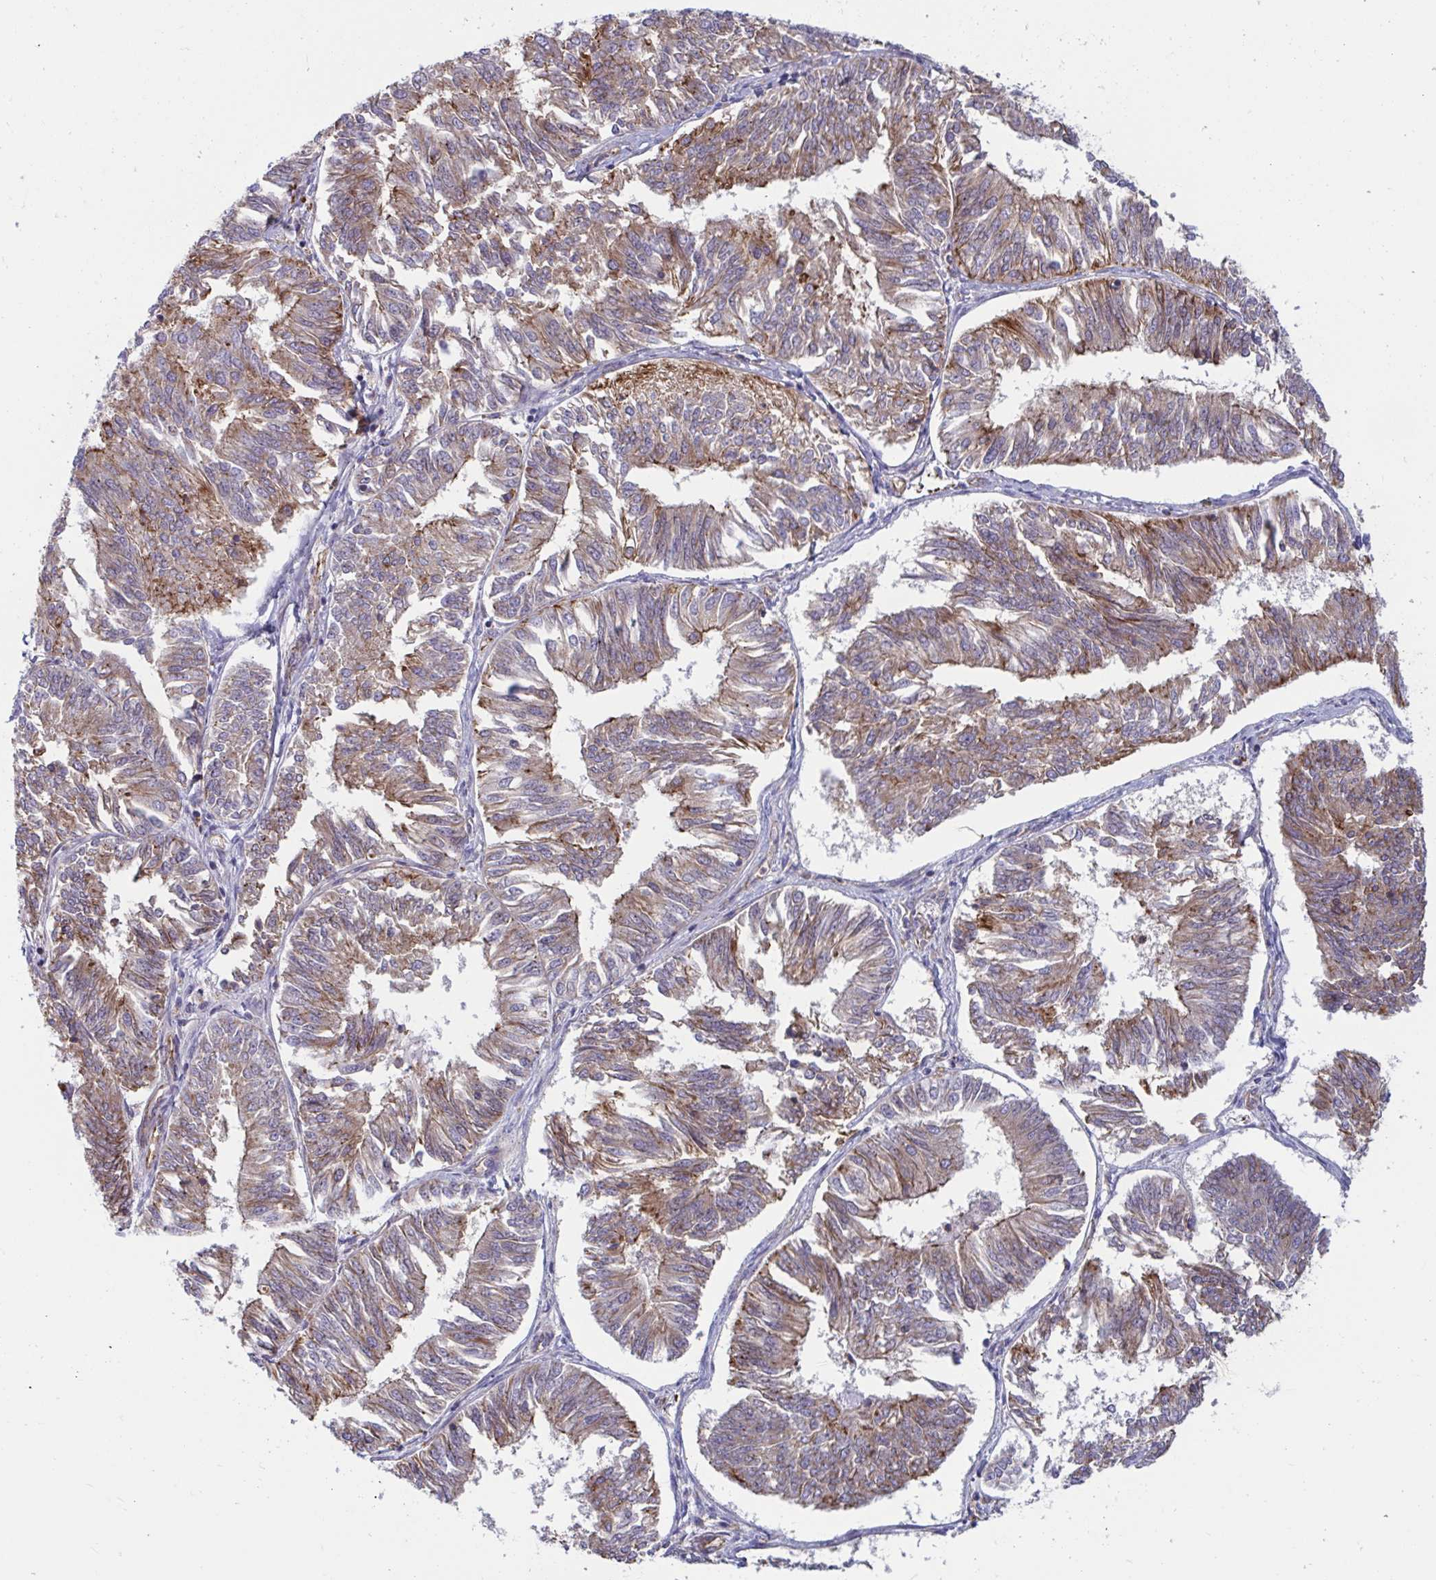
{"staining": {"intensity": "moderate", "quantity": ">75%", "location": "cytoplasmic/membranous"}, "tissue": "endometrial cancer", "cell_type": "Tumor cells", "image_type": "cancer", "snomed": [{"axis": "morphology", "description": "Adenocarcinoma, NOS"}, {"axis": "topography", "description": "Endometrium"}], "caption": "Moderate cytoplasmic/membranous staining for a protein is seen in about >75% of tumor cells of endometrial adenocarcinoma using immunohistochemistry.", "gene": "SLC9A6", "patient": {"sex": "female", "age": 58}}